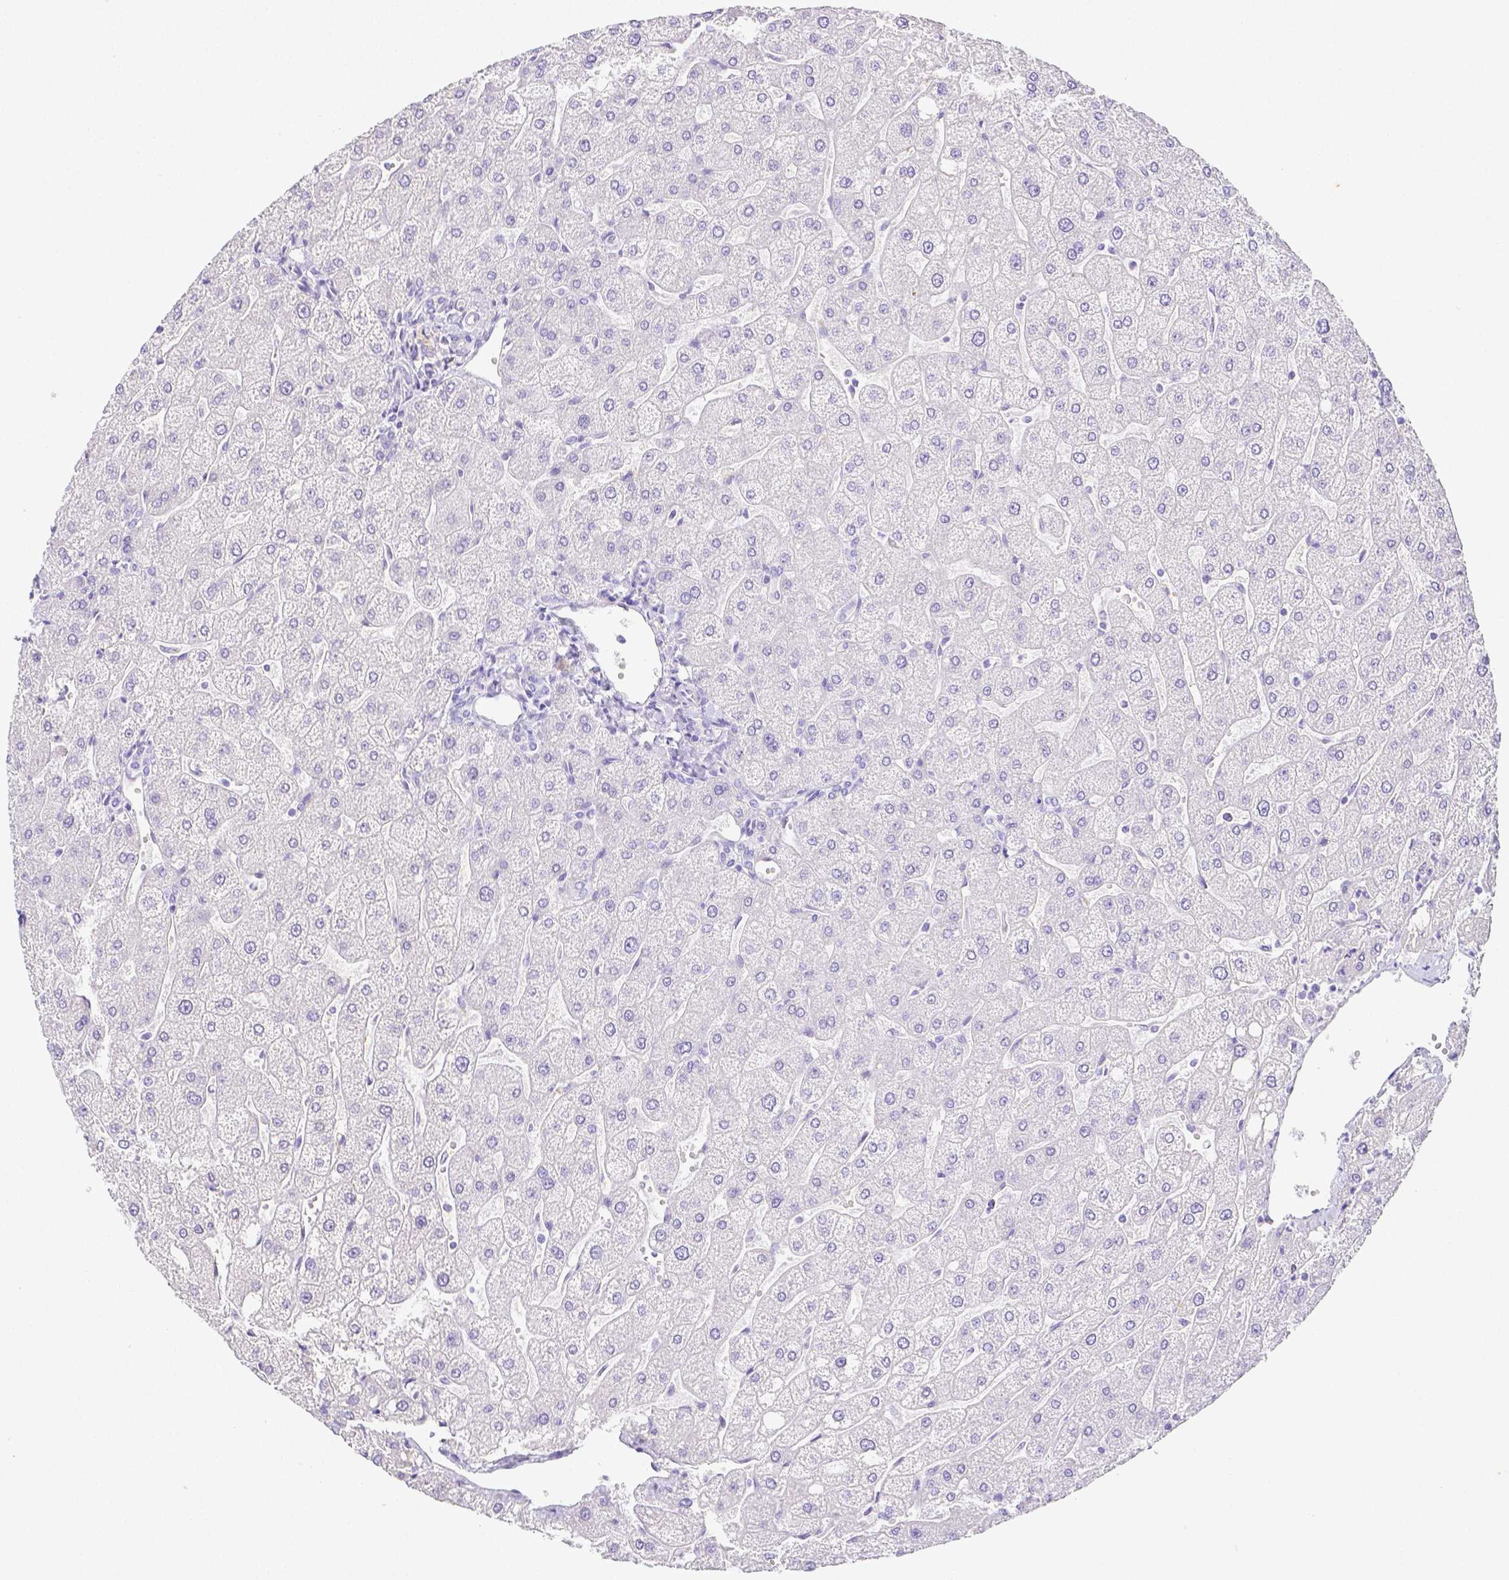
{"staining": {"intensity": "negative", "quantity": "none", "location": "none"}, "tissue": "liver", "cell_type": "Cholangiocytes", "image_type": "normal", "snomed": [{"axis": "morphology", "description": "Normal tissue, NOS"}, {"axis": "topography", "description": "Liver"}], "caption": "This is an immunohistochemistry photomicrograph of unremarkable liver. There is no staining in cholangiocytes.", "gene": "ARHGAP36", "patient": {"sex": "male", "age": 67}}